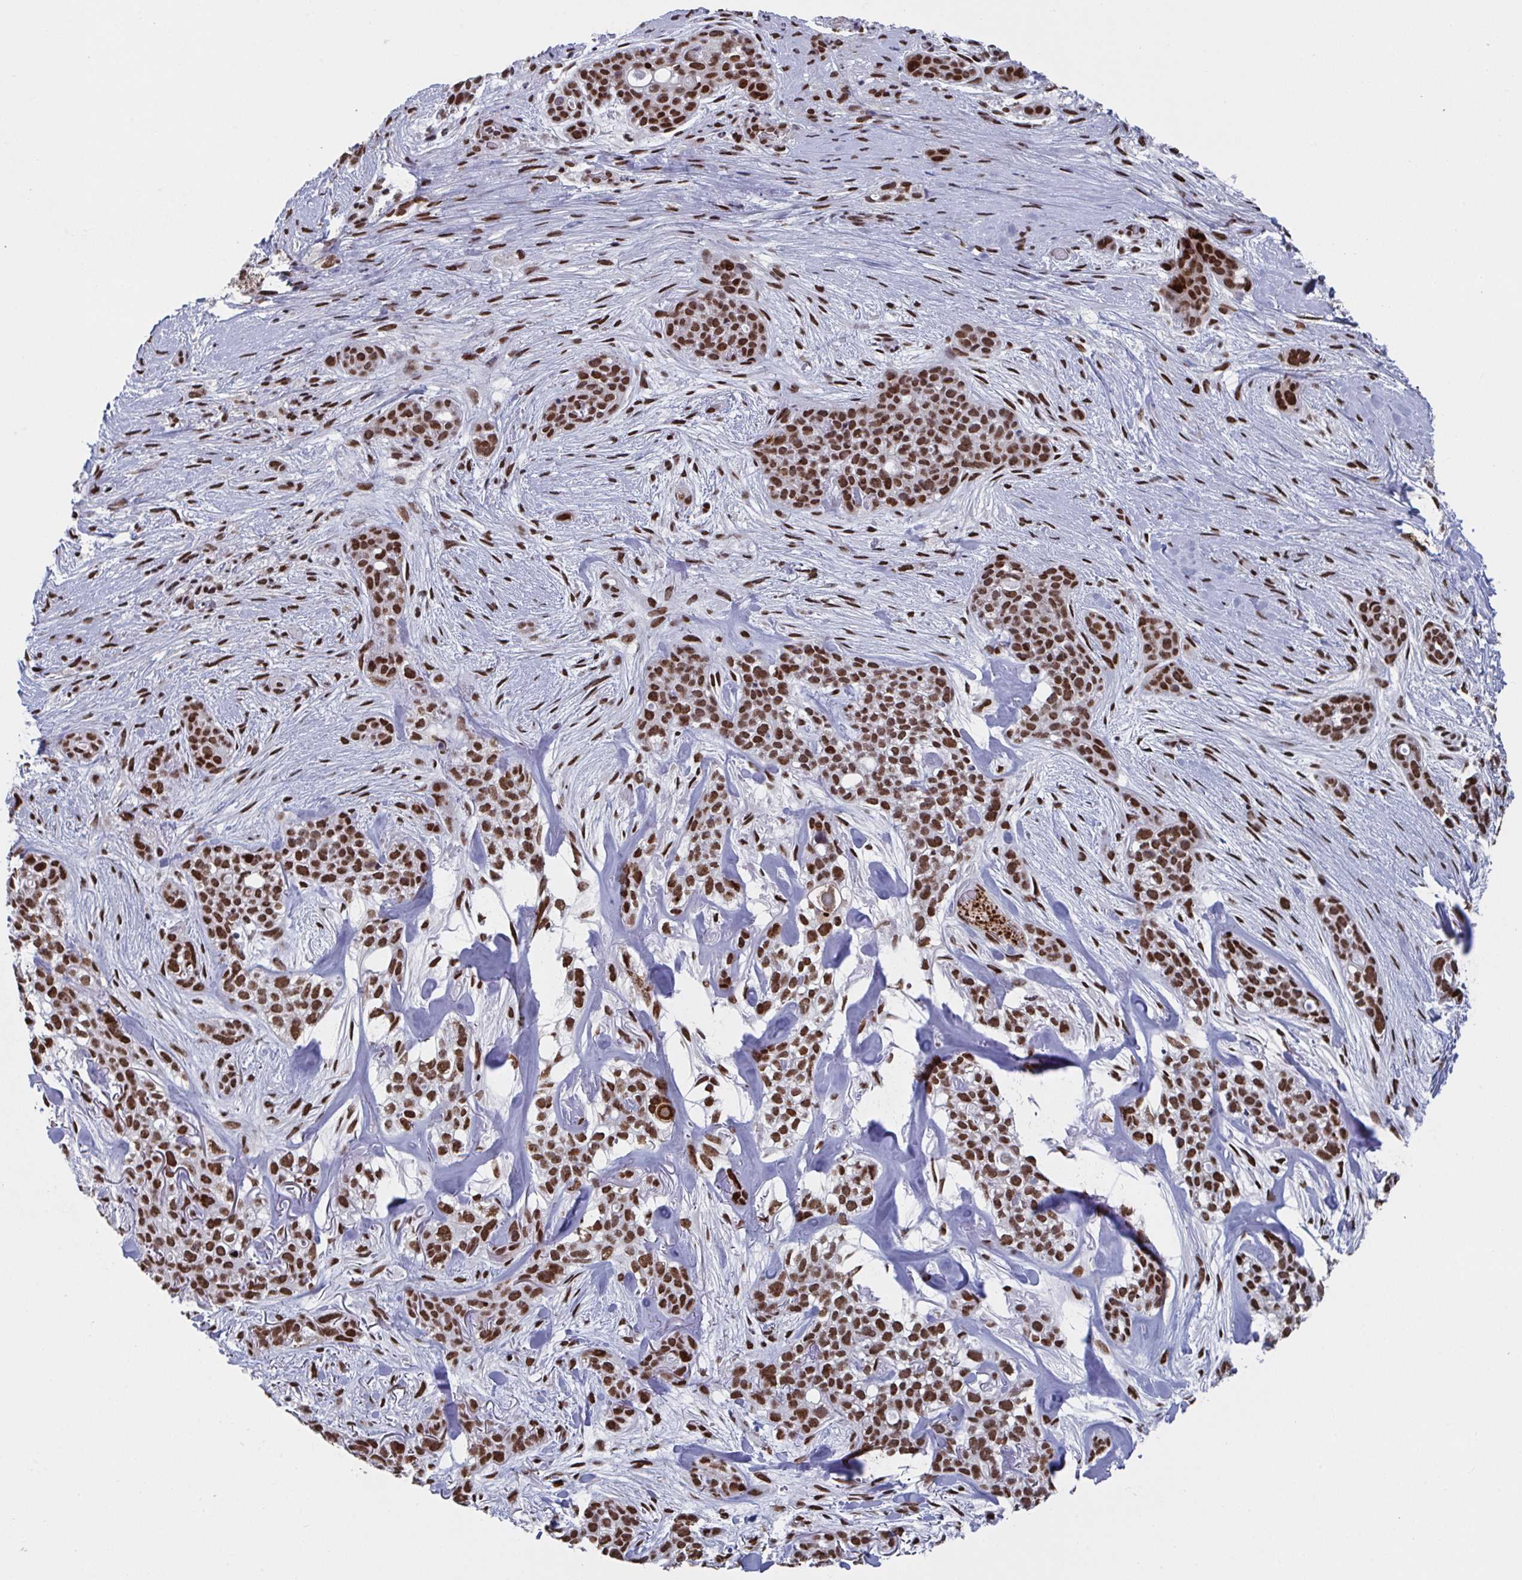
{"staining": {"intensity": "strong", "quantity": ">75%", "location": "nuclear"}, "tissue": "skin cancer", "cell_type": "Tumor cells", "image_type": "cancer", "snomed": [{"axis": "morphology", "description": "Basal cell carcinoma"}, {"axis": "topography", "description": "Skin"}], "caption": "A high amount of strong nuclear positivity is identified in approximately >75% of tumor cells in basal cell carcinoma (skin) tissue.", "gene": "ZNF607", "patient": {"sex": "female", "age": 79}}